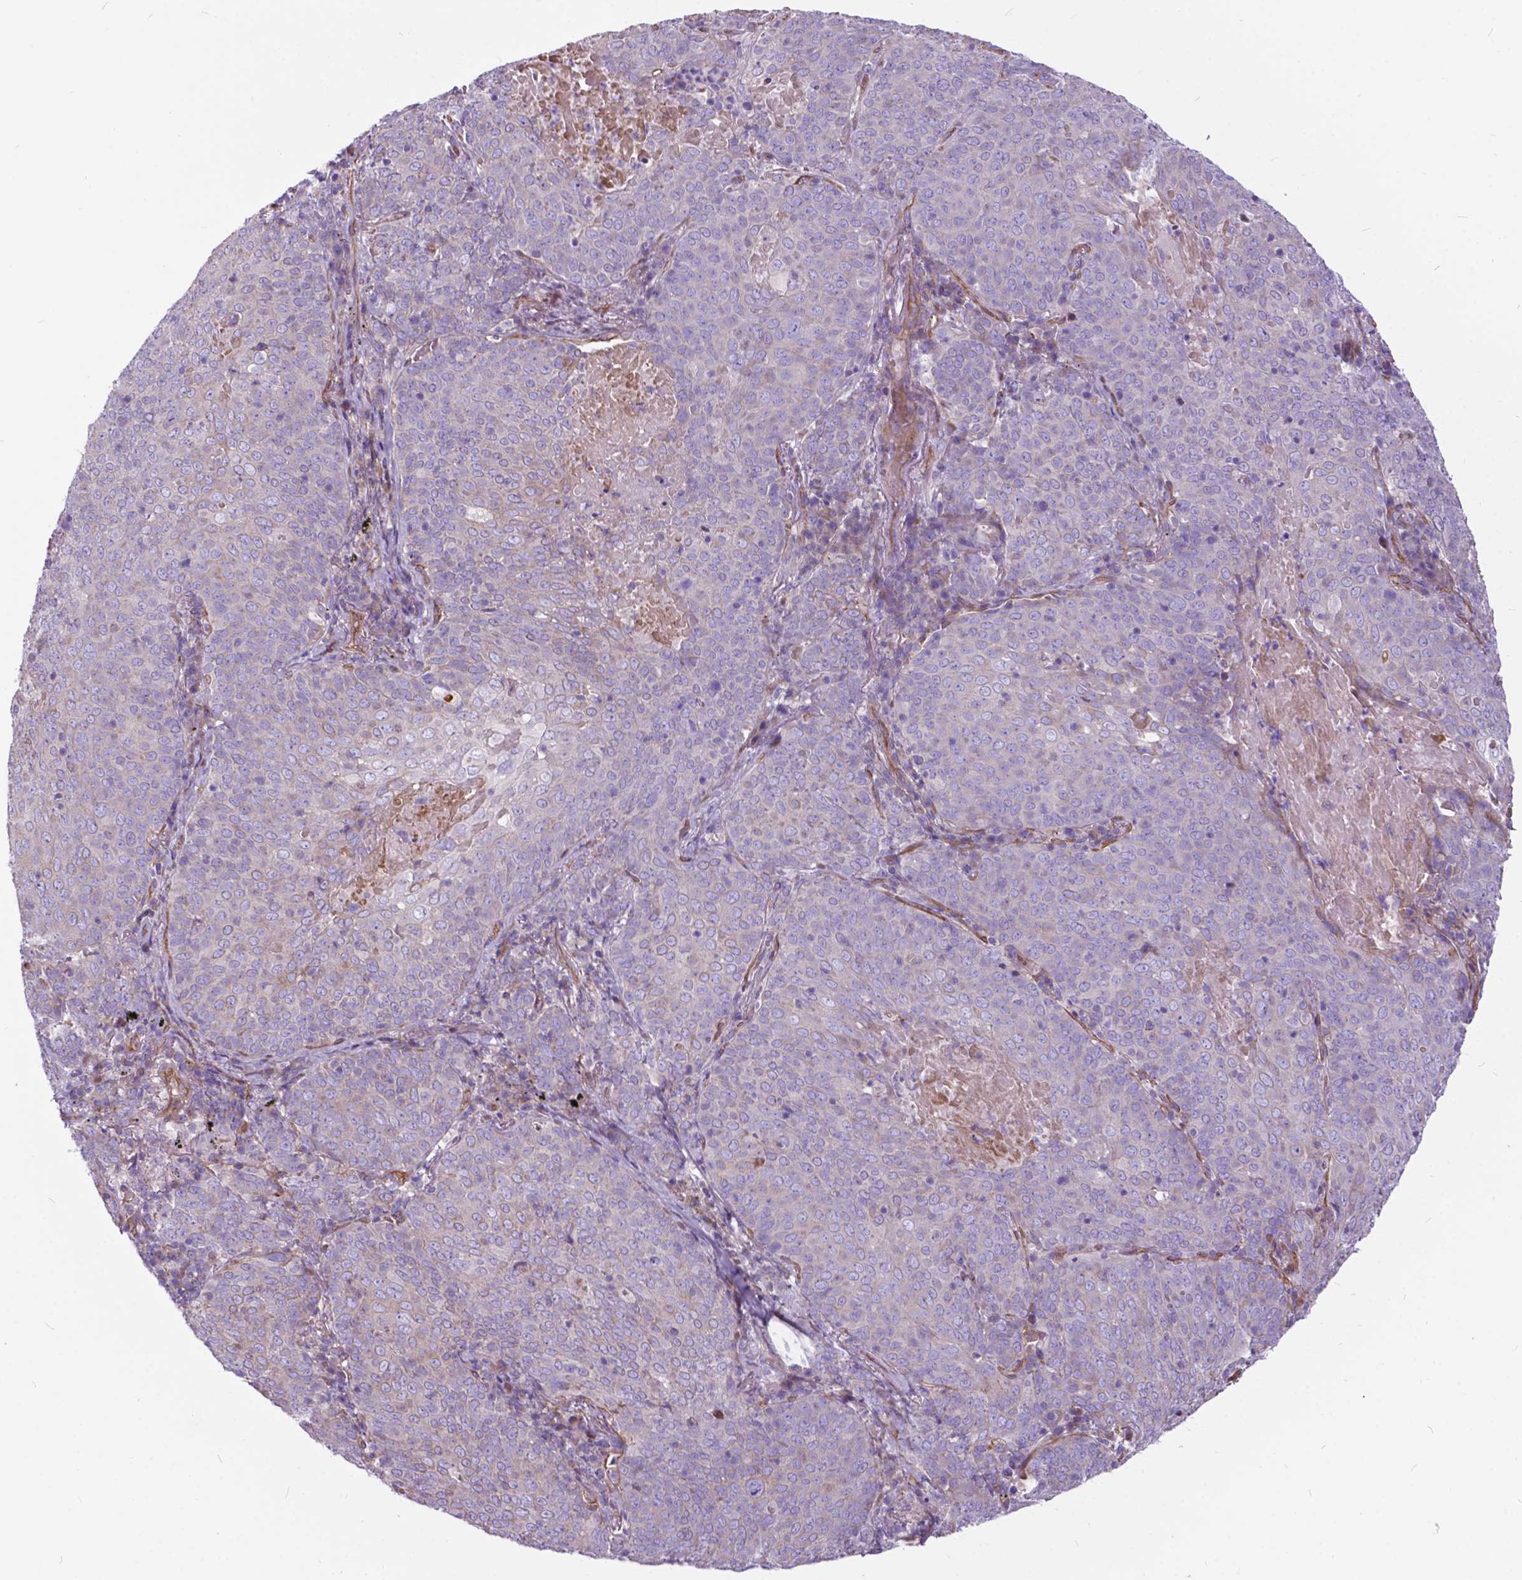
{"staining": {"intensity": "negative", "quantity": "none", "location": "none"}, "tissue": "lung cancer", "cell_type": "Tumor cells", "image_type": "cancer", "snomed": [{"axis": "morphology", "description": "Squamous cell carcinoma, NOS"}, {"axis": "topography", "description": "Lung"}], "caption": "Photomicrograph shows no significant protein expression in tumor cells of lung cancer. Nuclei are stained in blue.", "gene": "FLT4", "patient": {"sex": "male", "age": 82}}